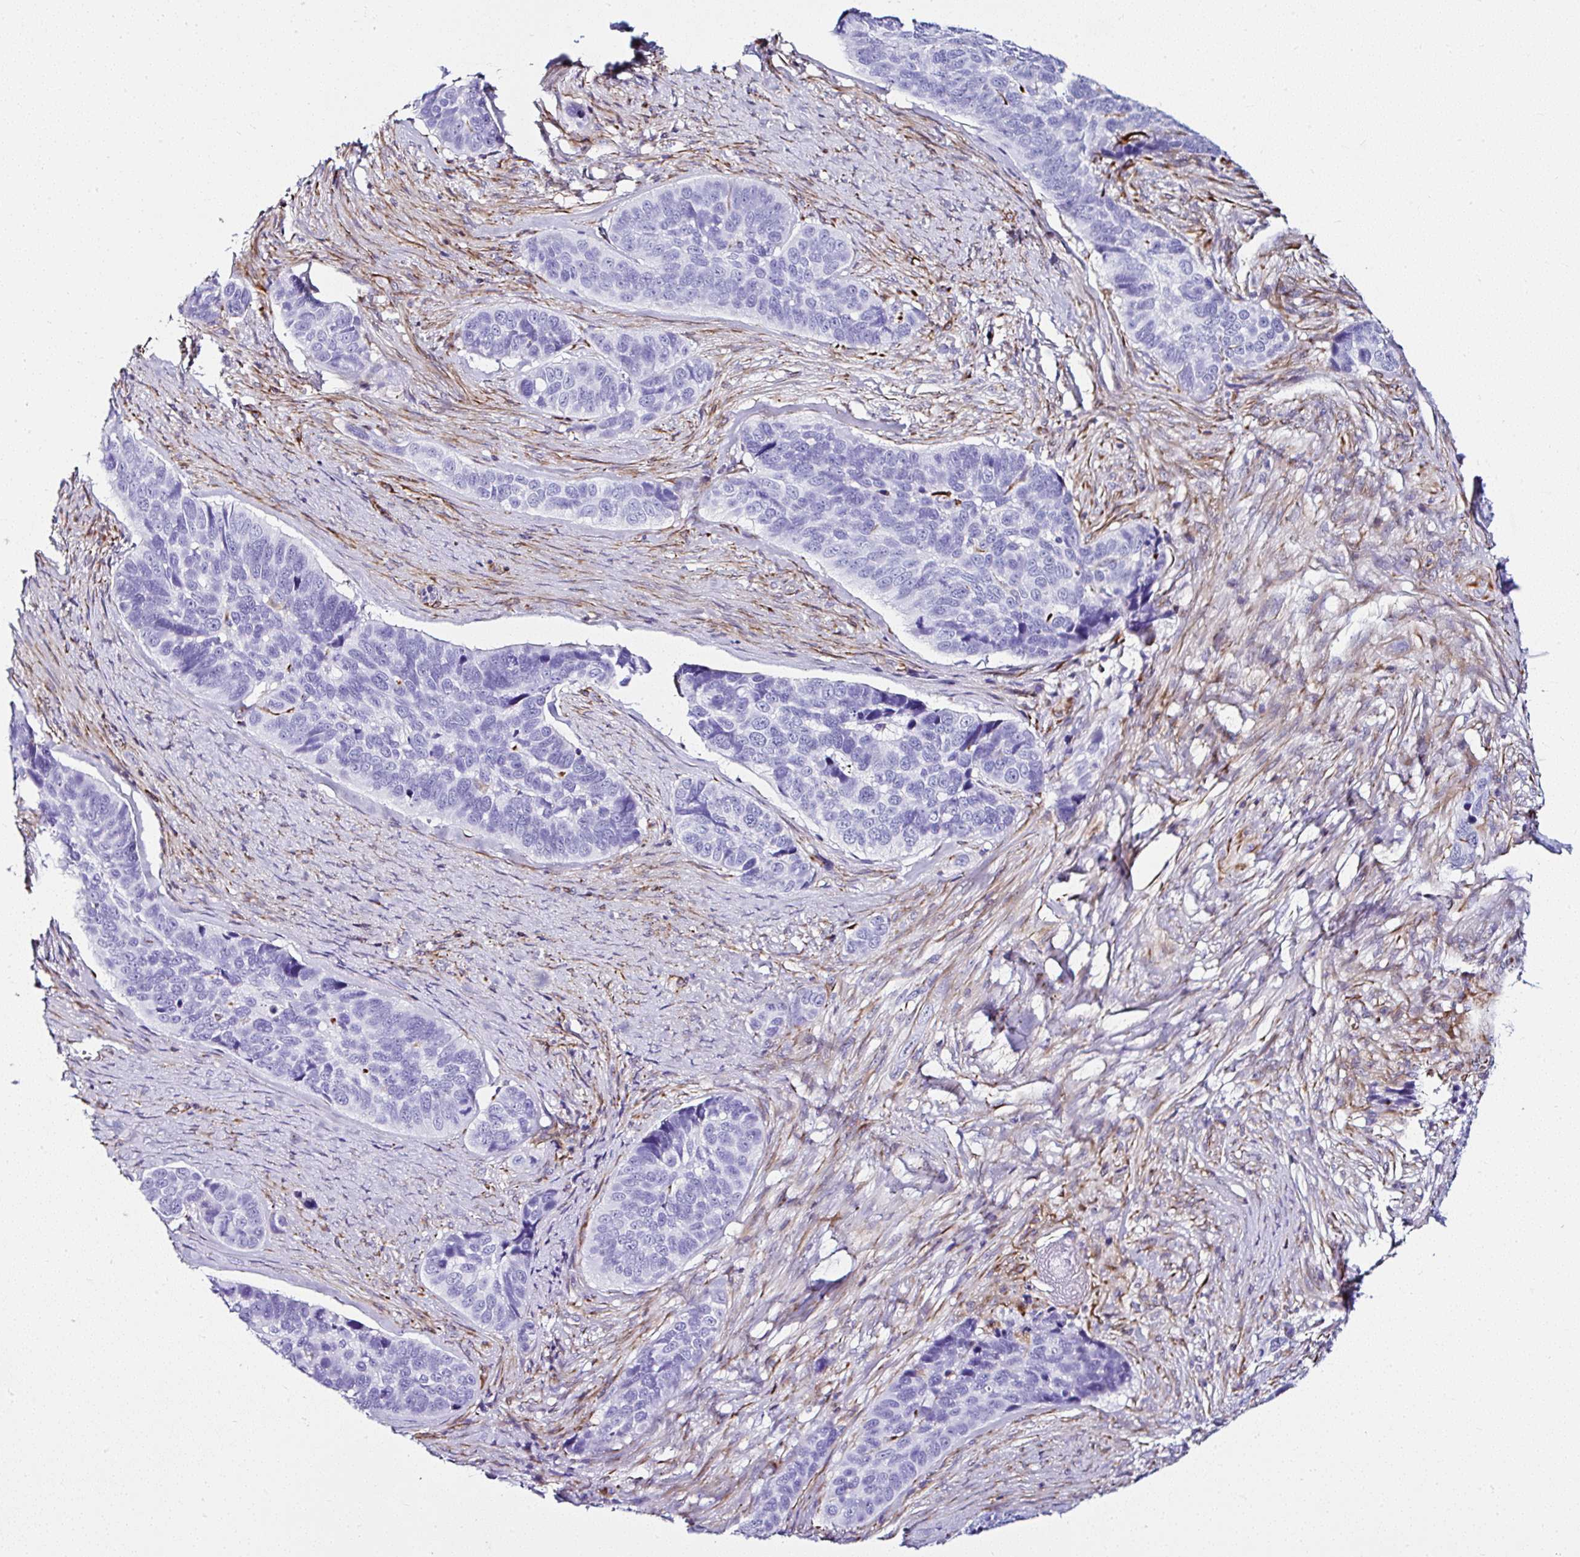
{"staining": {"intensity": "negative", "quantity": "none", "location": "none"}, "tissue": "skin cancer", "cell_type": "Tumor cells", "image_type": "cancer", "snomed": [{"axis": "morphology", "description": "Basal cell carcinoma"}, {"axis": "topography", "description": "Skin"}], "caption": "This is an immunohistochemistry (IHC) image of skin cancer (basal cell carcinoma). There is no expression in tumor cells.", "gene": "DEPDC5", "patient": {"sex": "female", "age": 82}}